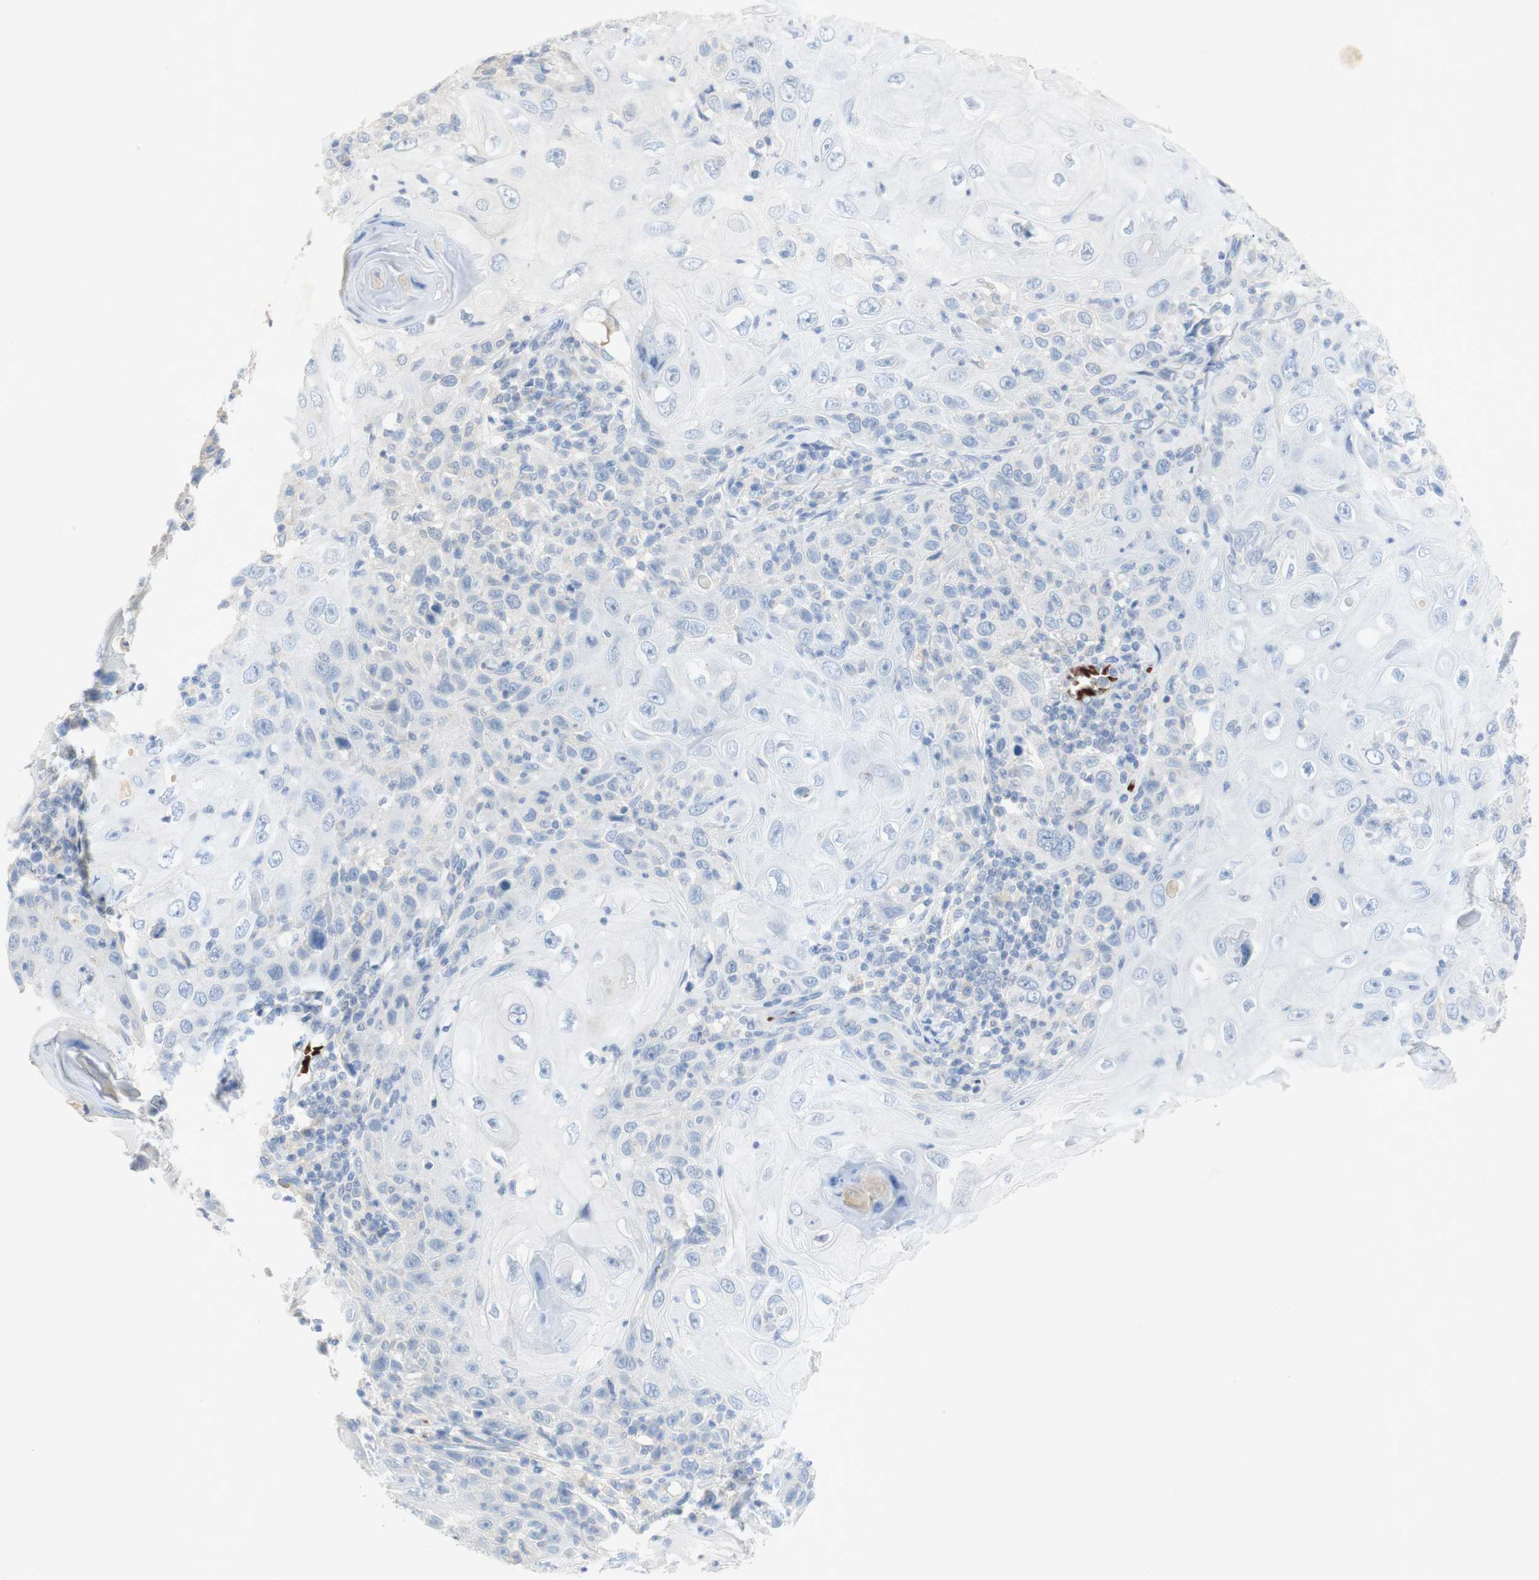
{"staining": {"intensity": "negative", "quantity": "none", "location": "none"}, "tissue": "skin cancer", "cell_type": "Tumor cells", "image_type": "cancer", "snomed": [{"axis": "morphology", "description": "Squamous cell carcinoma, NOS"}, {"axis": "topography", "description": "Skin"}], "caption": "This is an immunohistochemistry micrograph of squamous cell carcinoma (skin). There is no positivity in tumor cells.", "gene": "EPO", "patient": {"sex": "female", "age": 88}}